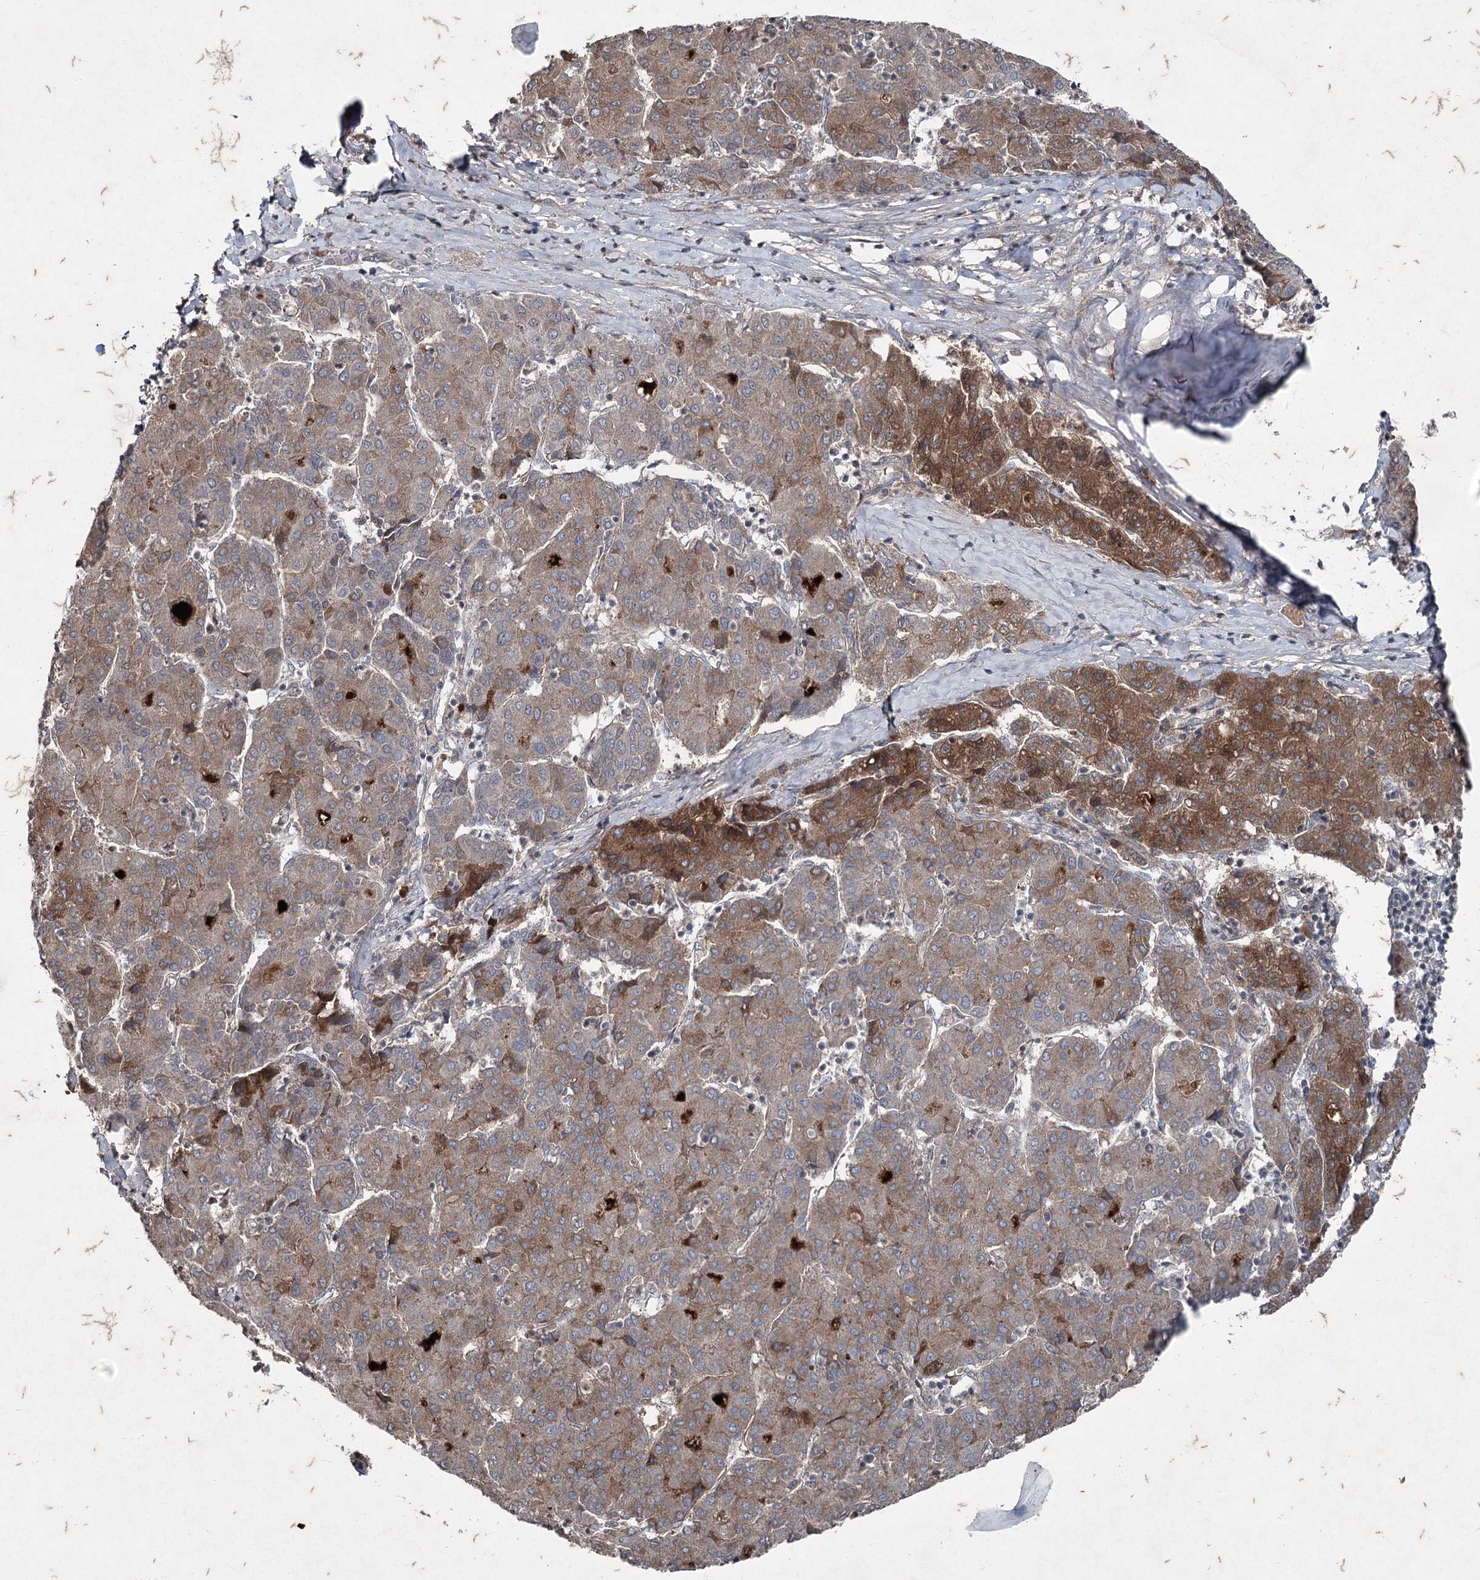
{"staining": {"intensity": "moderate", "quantity": ">75%", "location": "cytoplasmic/membranous"}, "tissue": "liver cancer", "cell_type": "Tumor cells", "image_type": "cancer", "snomed": [{"axis": "morphology", "description": "Carcinoma, Hepatocellular, NOS"}, {"axis": "topography", "description": "Liver"}], "caption": "High-power microscopy captured an immunohistochemistry image of hepatocellular carcinoma (liver), revealing moderate cytoplasmic/membranous positivity in approximately >75% of tumor cells.", "gene": "PGLYRP2", "patient": {"sex": "male", "age": 65}}